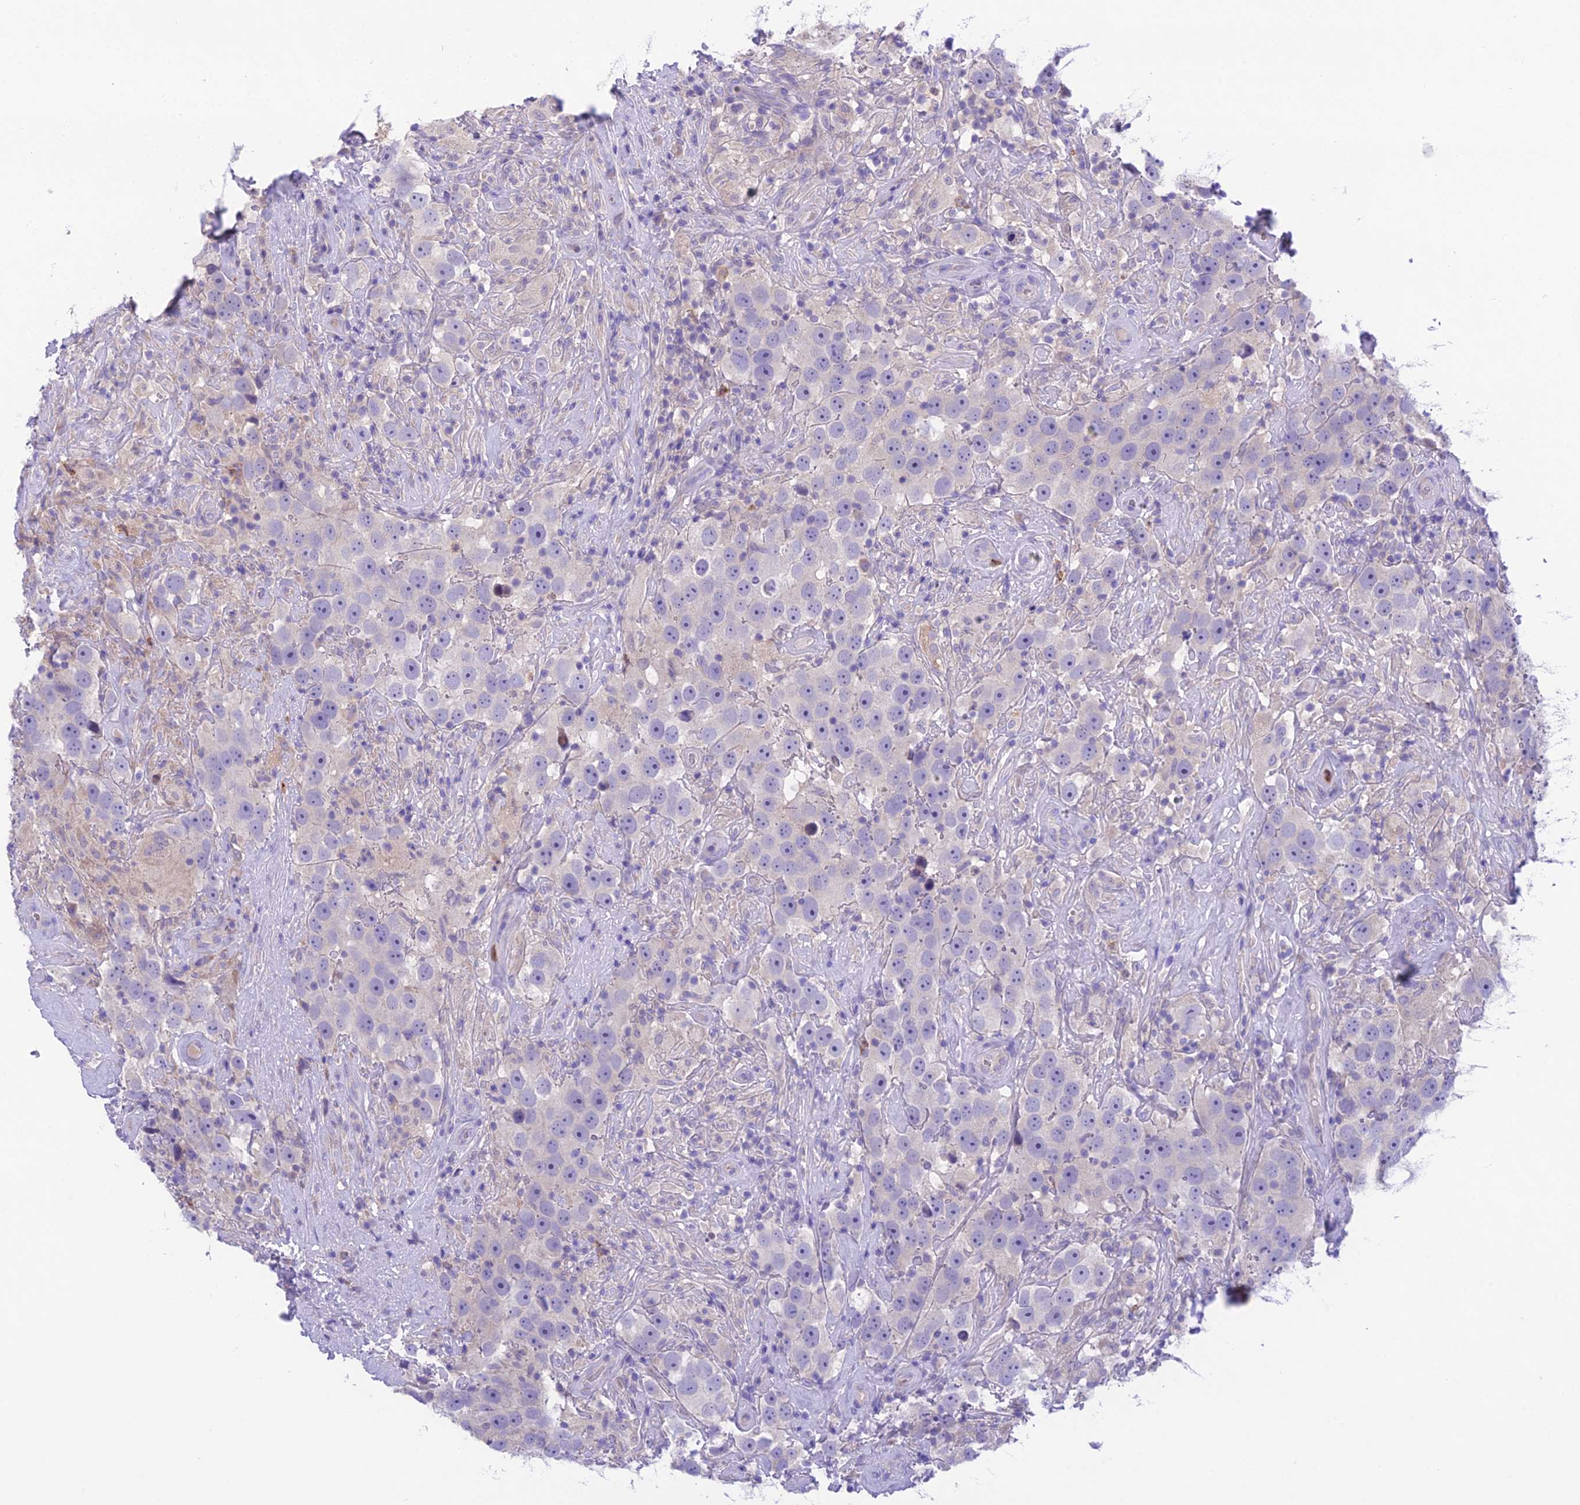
{"staining": {"intensity": "negative", "quantity": "none", "location": "none"}, "tissue": "testis cancer", "cell_type": "Tumor cells", "image_type": "cancer", "snomed": [{"axis": "morphology", "description": "Seminoma, NOS"}, {"axis": "topography", "description": "Testis"}], "caption": "The micrograph demonstrates no staining of tumor cells in testis cancer.", "gene": "KIAA0408", "patient": {"sex": "male", "age": 49}}